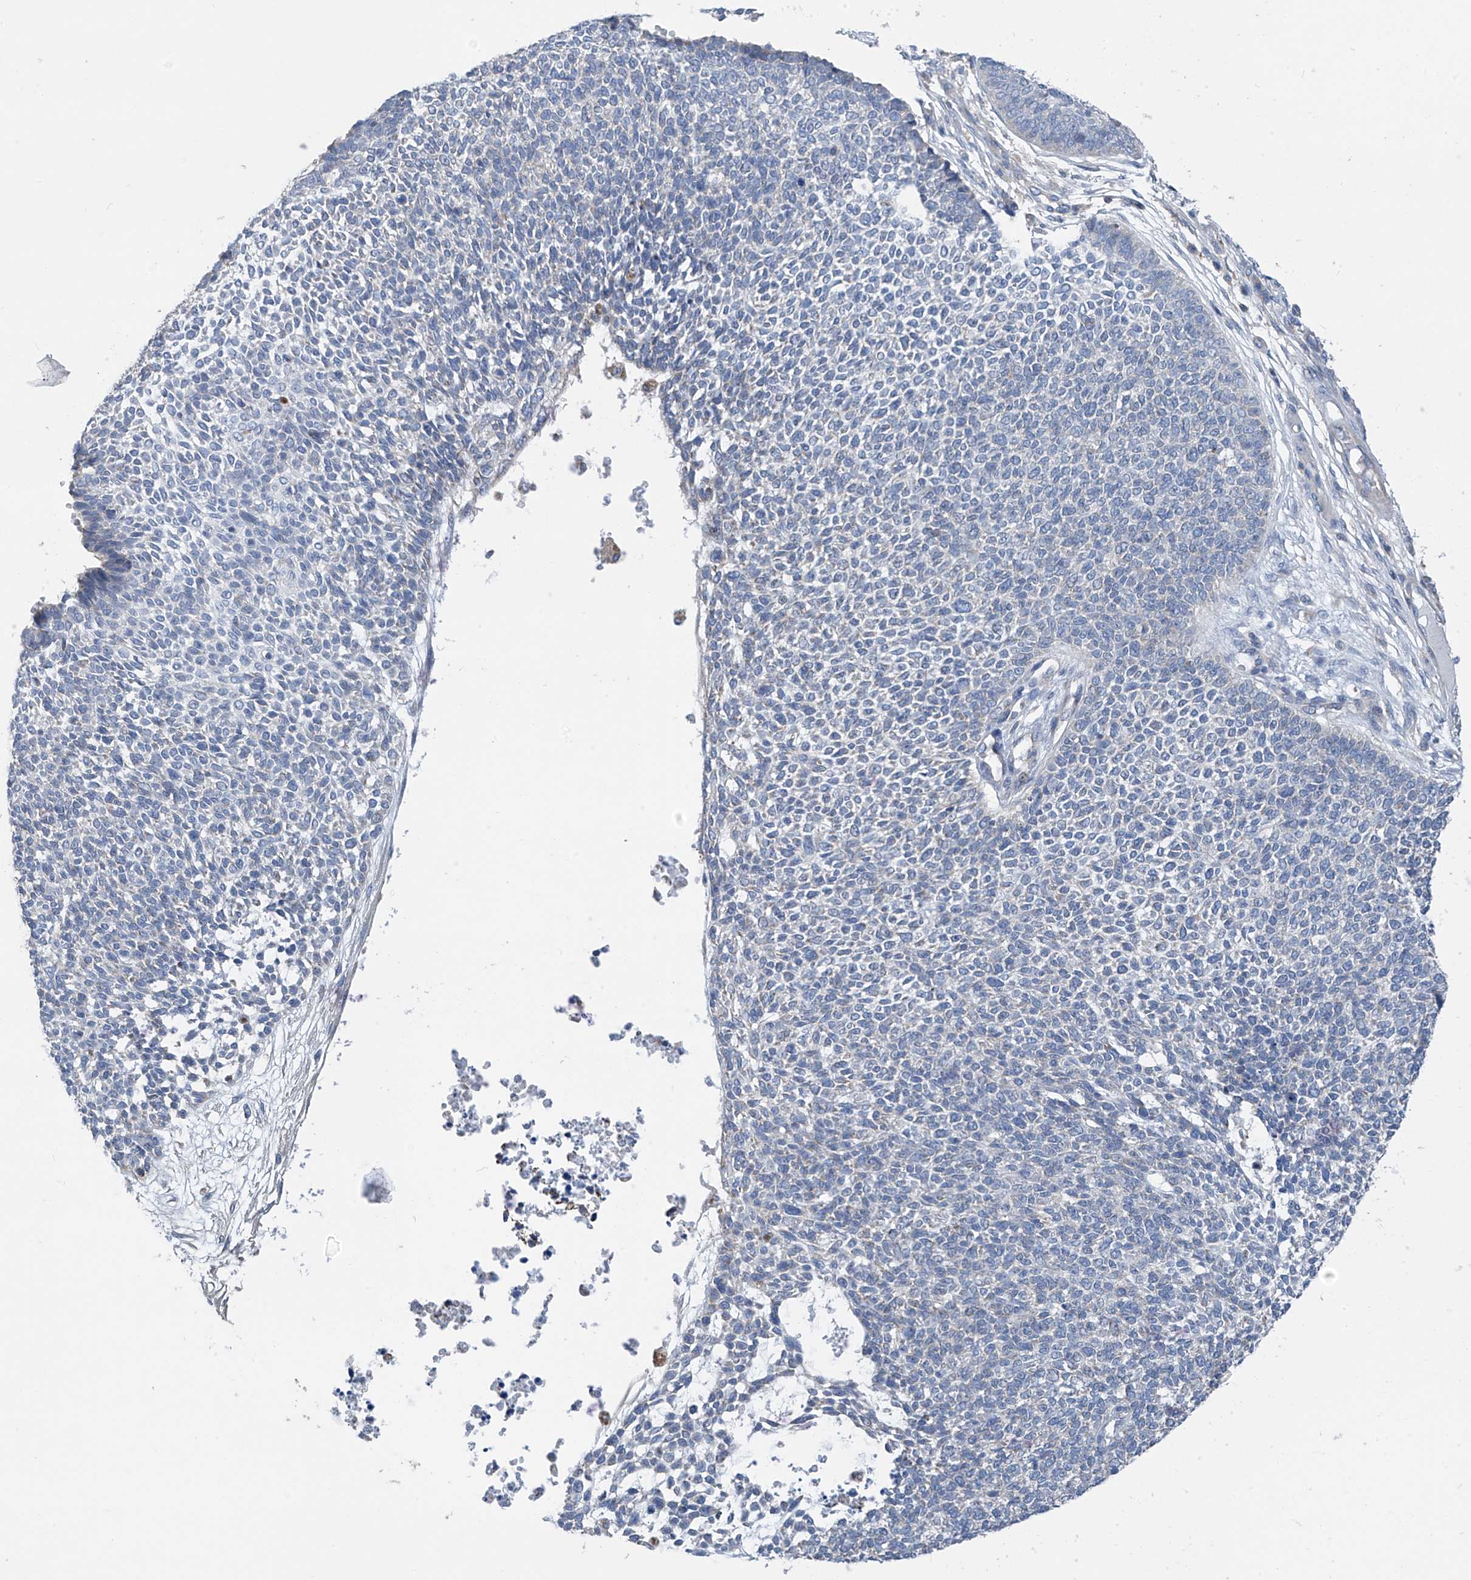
{"staining": {"intensity": "negative", "quantity": "none", "location": "none"}, "tissue": "skin cancer", "cell_type": "Tumor cells", "image_type": "cancer", "snomed": [{"axis": "morphology", "description": "Basal cell carcinoma"}, {"axis": "topography", "description": "Skin"}], "caption": "Human basal cell carcinoma (skin) stained for a protein using immunohistochemistry demonstrates no positivity in tumor cells.", "gene": "SYN3", "patient": {"sex": "female", "age": 84}}